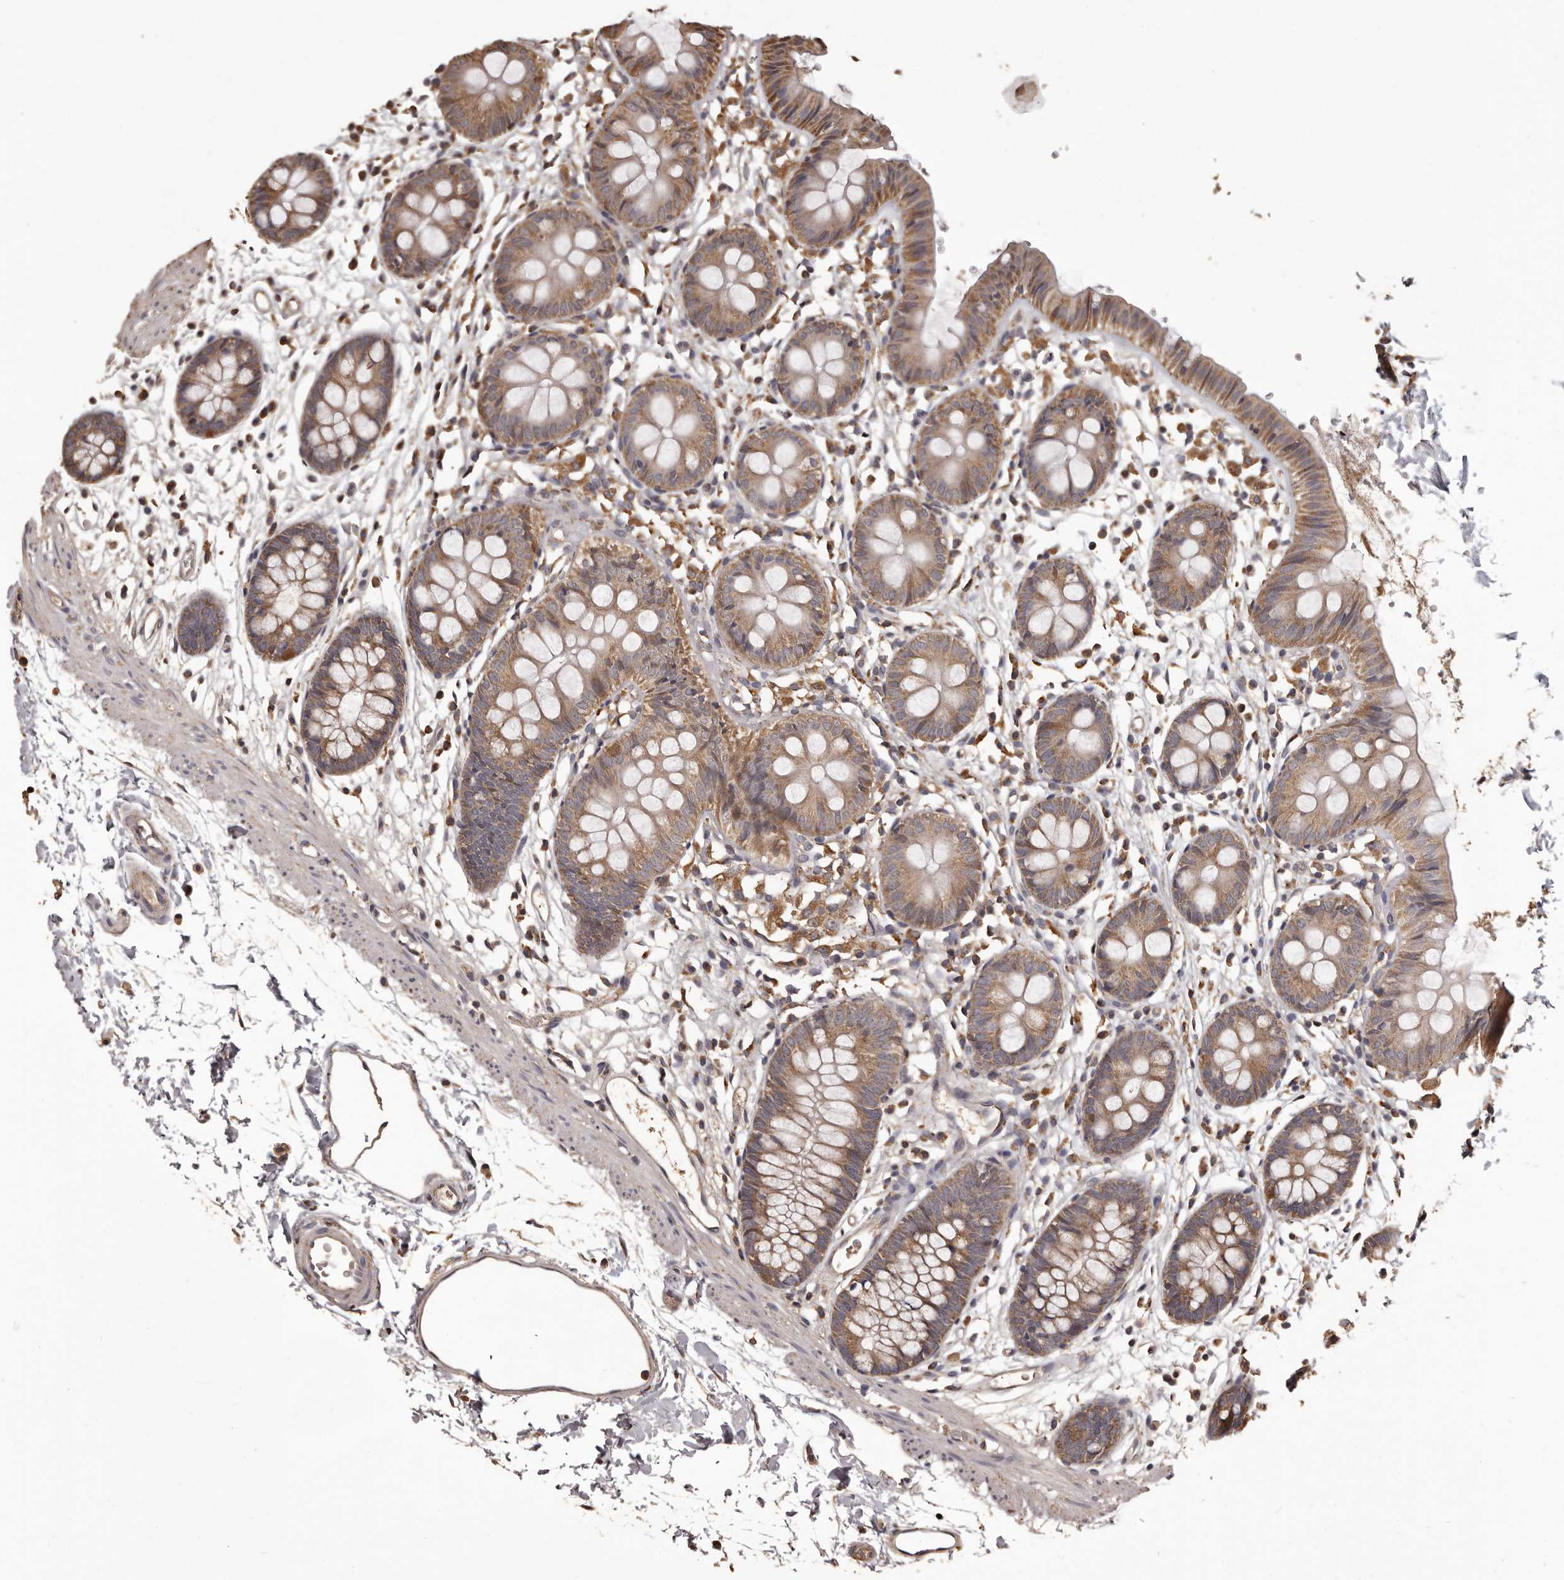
{"staining": {"intensity": "strong", "quantity": ">75%", "location": "cytoplasmic/membranous"}, "tissue": "colon", "cell_type": "Endothelial cells", "image_type": "normal", "snomed": [{"axis": "morphology", "description": "Normal tissue, NOS"}, {"axis": "topography", "description": "Colon"}], "caption": "Human colon stained for a protein (brown) reveals strong cytoplasmic/membranous positive expression in approximately >75% of endothelial cells.", "gene": "MGAT5", "patient": {"sex": "male", "age": 56}}